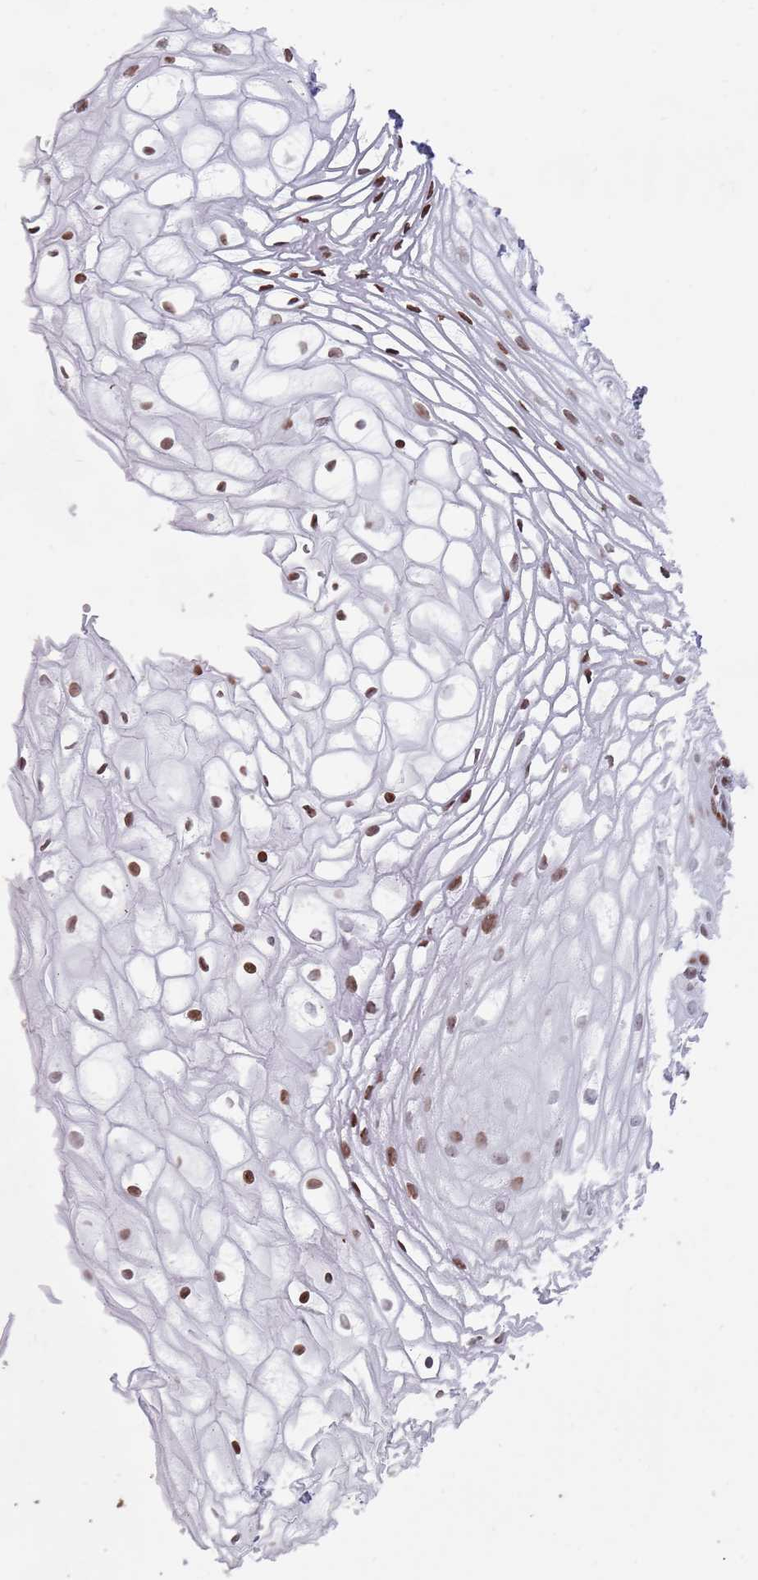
{"staining": {"intensity": "moderate", "quantity": "25%-75%", "location": "nuclear"}, "tissue": "vagina", "cell_type": "Squamous epithelial cells", "image_type": "normal", "snomed": [{"axis": "morphology", "description": "Normal tissue, NOS"}, {"axis": "topography", "description": "Vagina"}], "caption": "DAB immunohistochemical staining of benign vagina reveals moderate nuclear protein positivity in approximately 25%-75% of squamous epithelial cells.", "gene": "ENSG00000285547", "patient": {"sex": "female", "age": 60}}